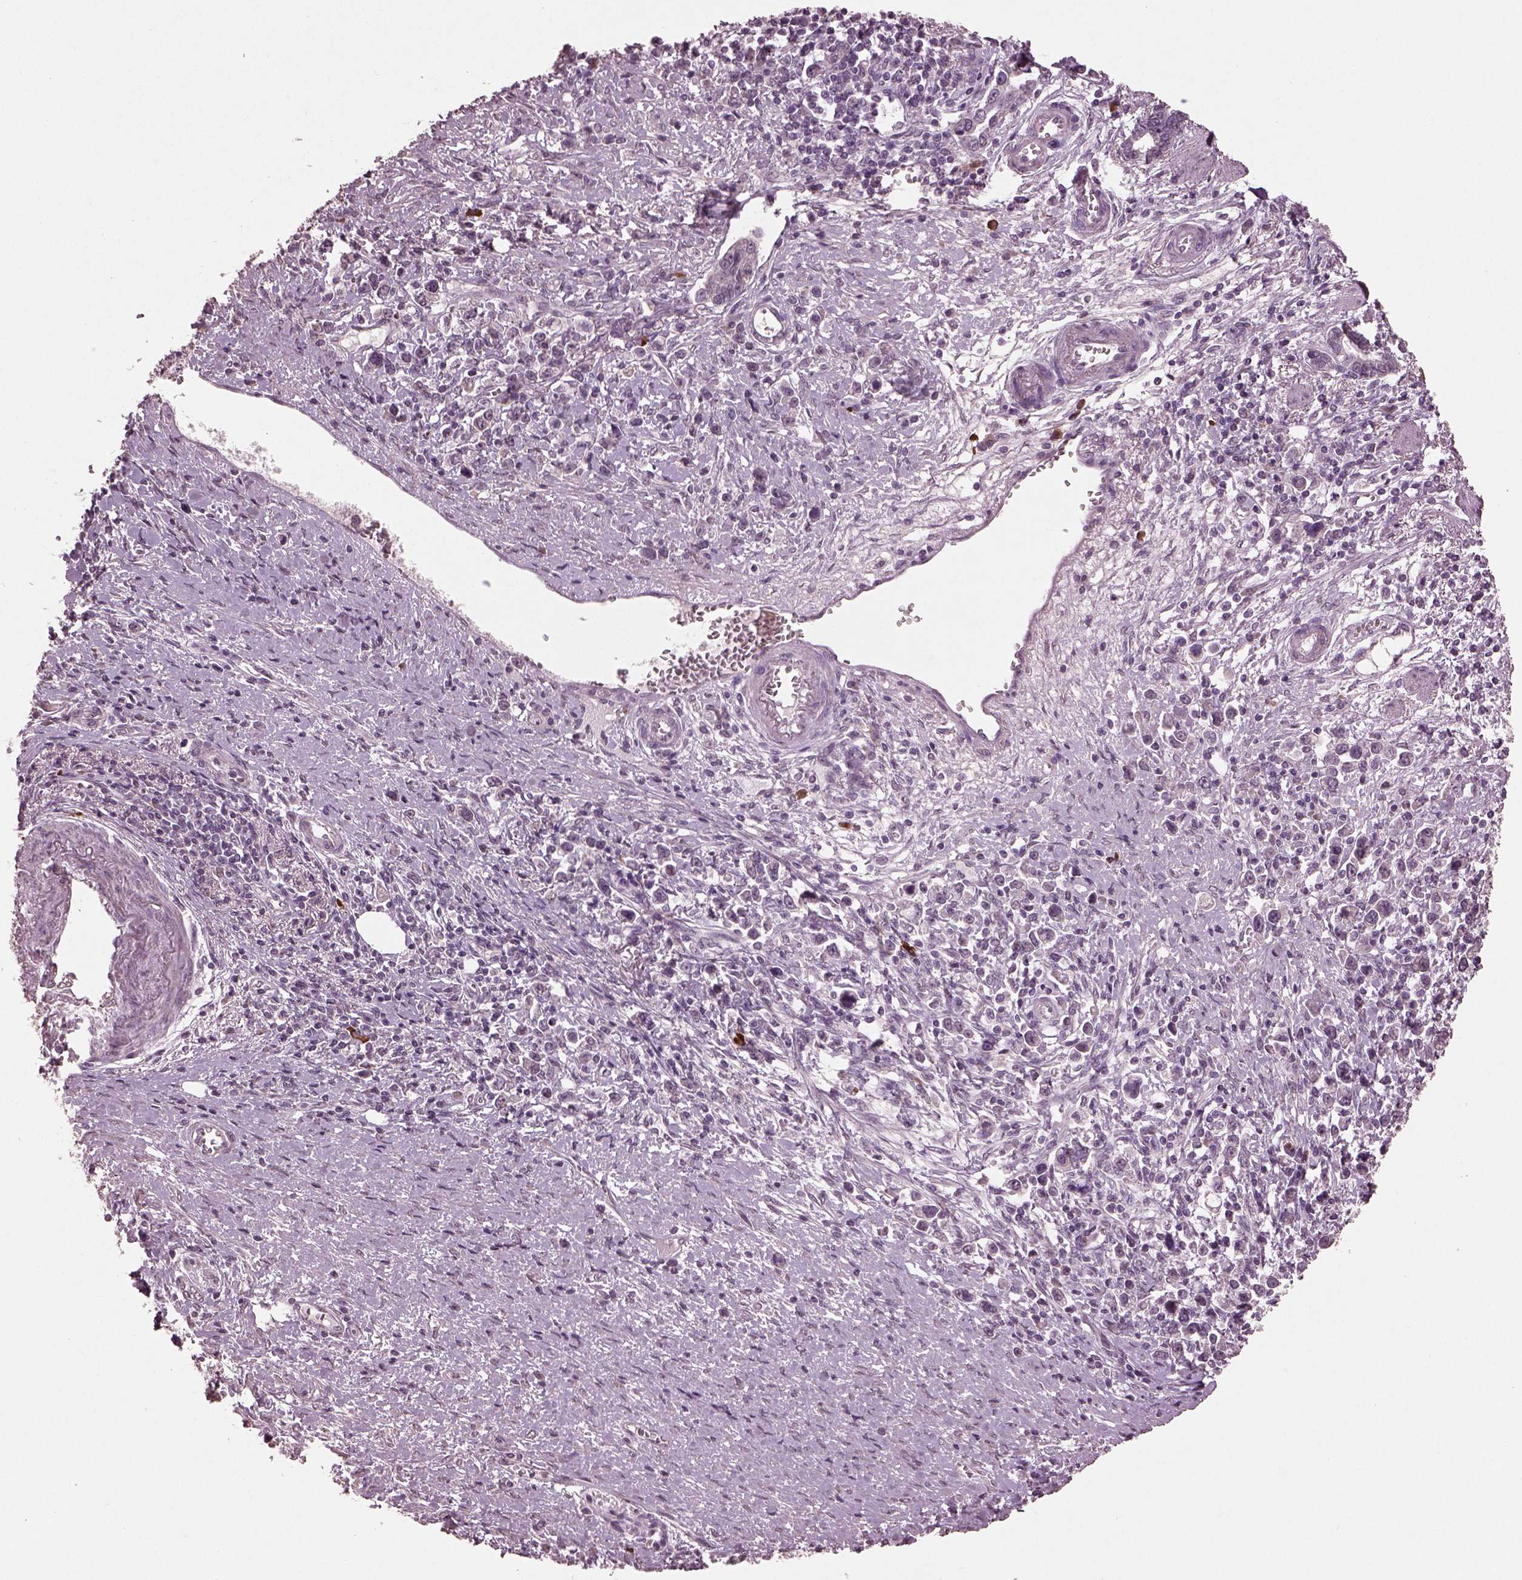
{"staining": {"intensity": "negative", "quantity": "none", "location": "none"}, "tissue": "stomach cancer", "cell_type": "Tumor cells", "image_type": "cancer", "snomed": [{"axis": "morphology", "description": "Adenocarcinoma, NOS"}, {"axis": "topography", "description": "Stomach"}], "caption": "The micrograph reveals no significant staining in tumor cells of adenocarcinoma (stomach).", "gene": "IL18RAP", "patient": {"sex": "male", "age": 63}}